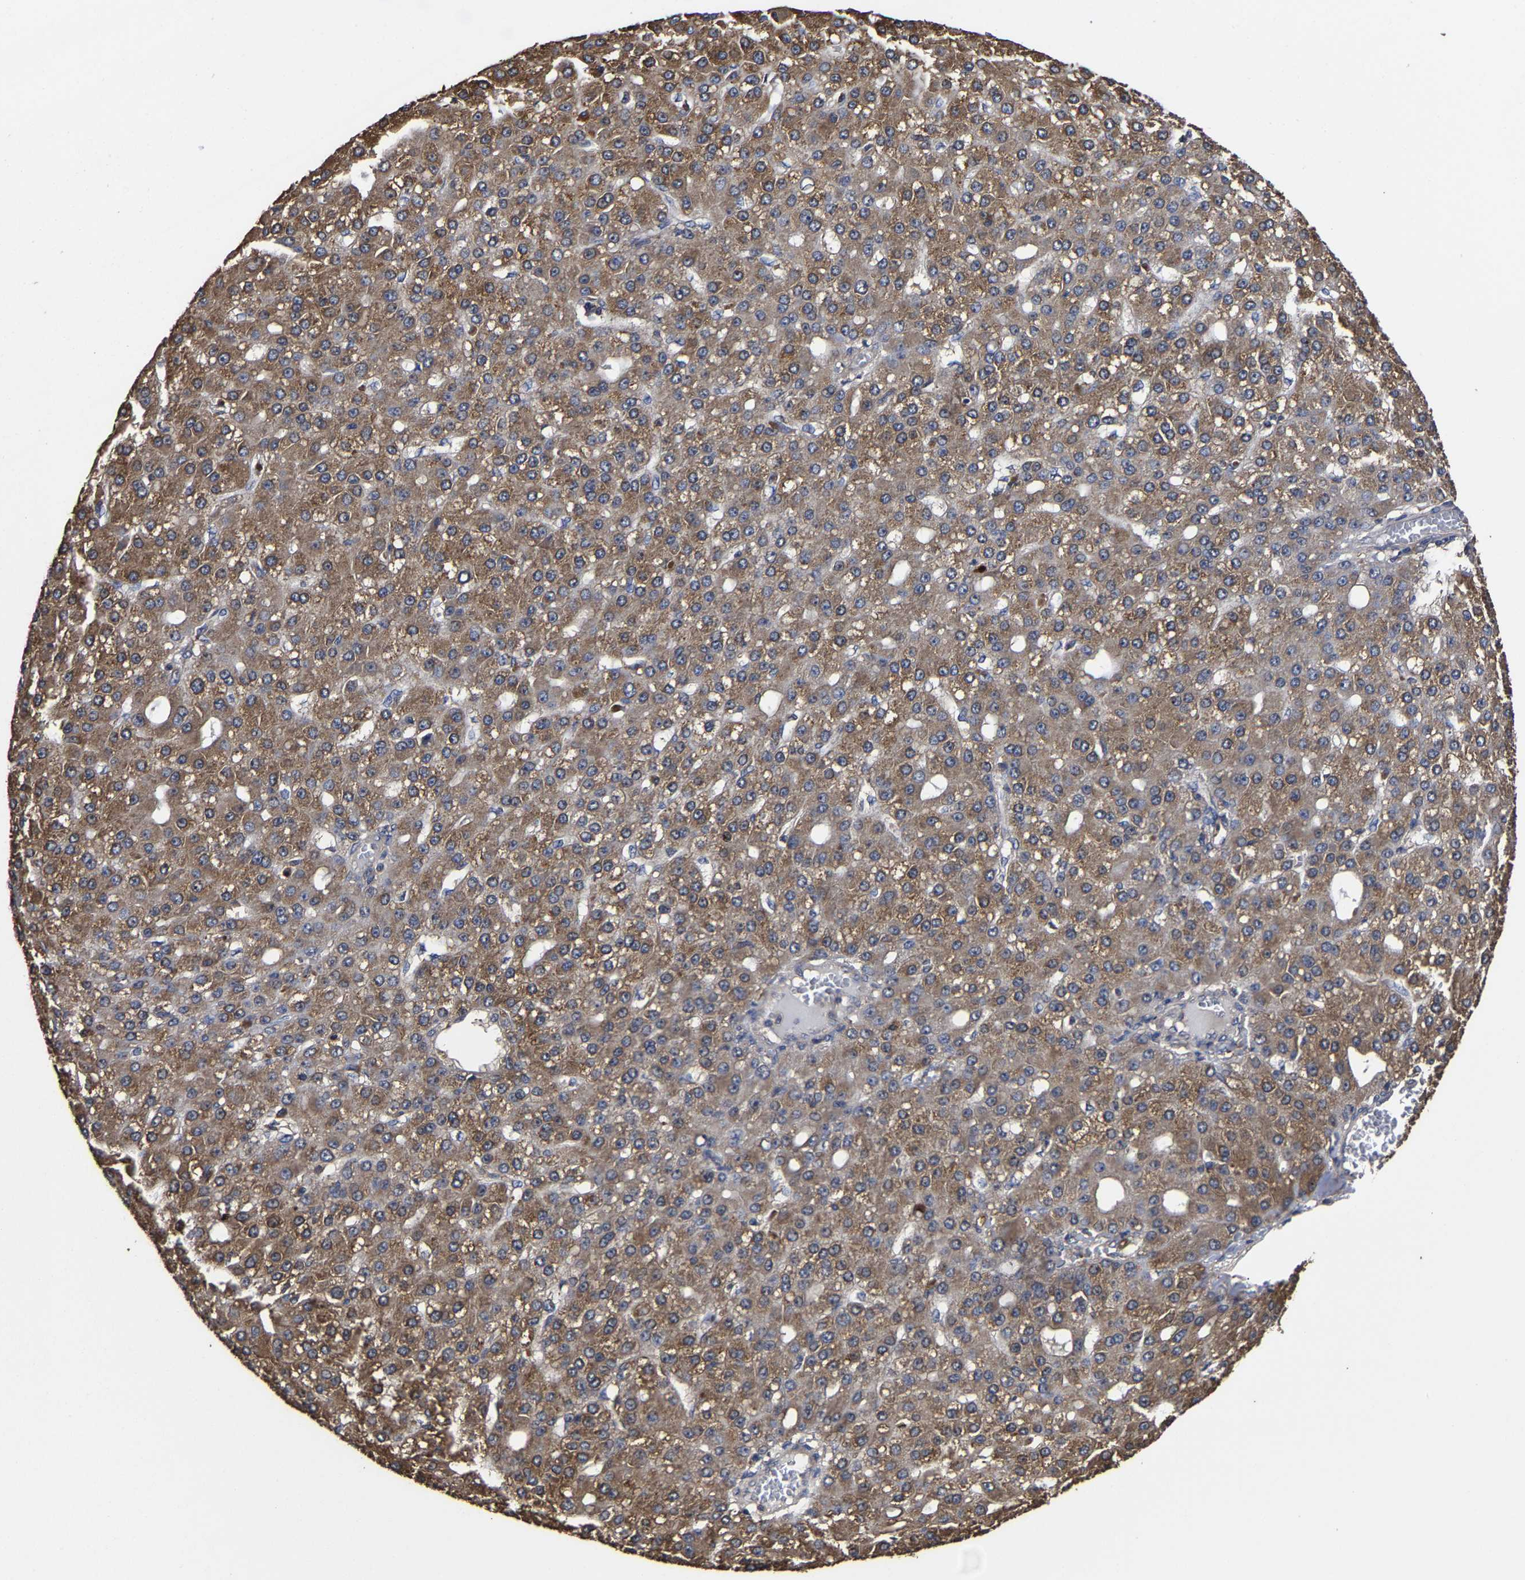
{"staining": {"intensity": "moderate", "quantity": ">75%", "location": "cytoplasmic/membranous"}, "tissue": "liver cancer", "cell_type": "Tumor cells", "image_type": "cancer", "snomed": [{"axis": "morphology", "description": "Carcinoma, Hepatocellular, NOS"}, {"axis": "topography", "description": "Liver"}], "caption": "This is an image of immunohistochemistry (IHC) staining of liver hepatocellular carcinoma, which shows moderate positivity in the cytoplasmic/membranous of tumor cells.", "gene": "ITCH", "patient": {"sex": "male", "age": 67}}